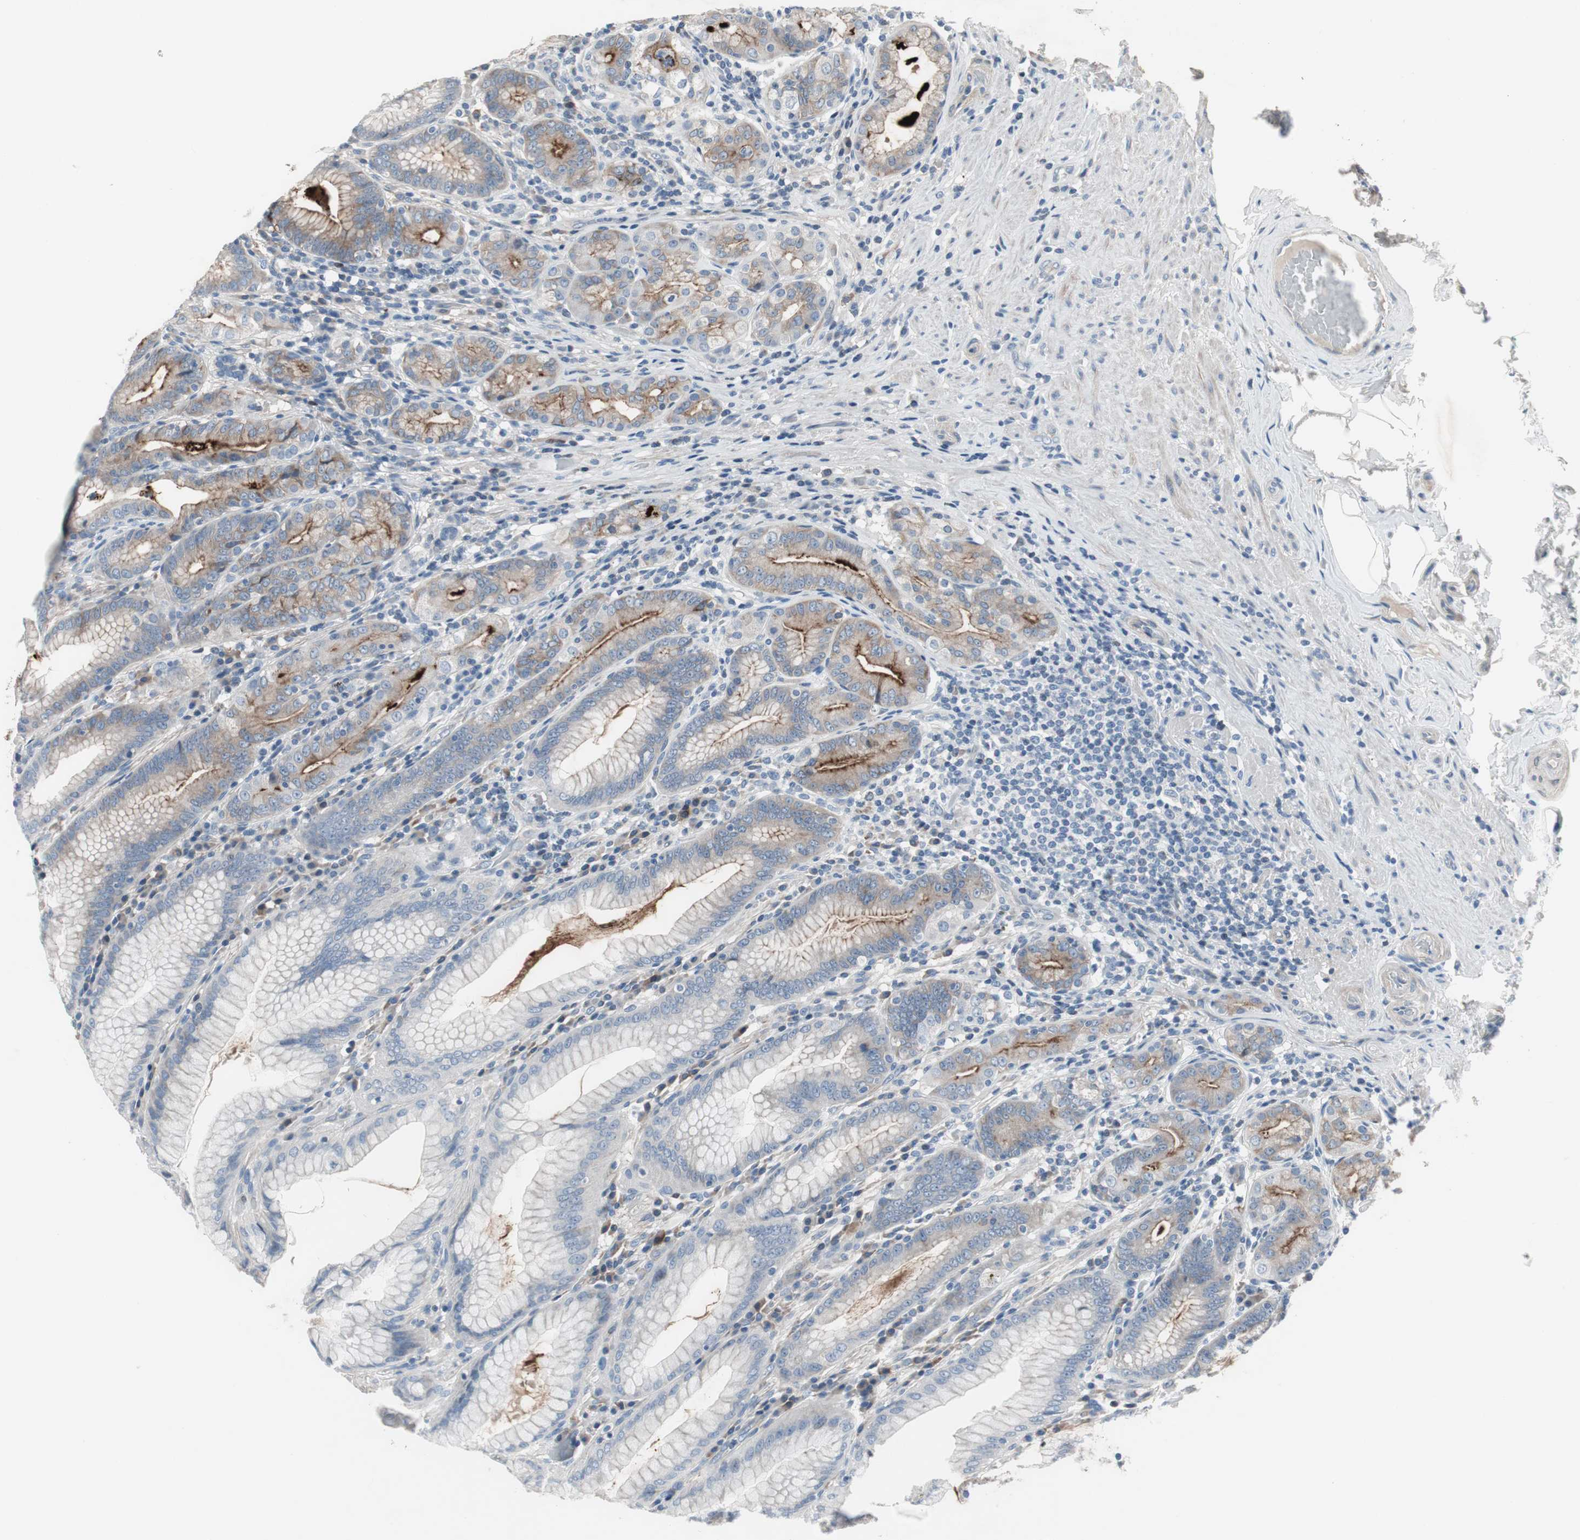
{"staining": {"intensity": "strong", "quantity": "<25%", "location": "cytoplasmic/membranous"}, "tissue": "stomach", "cell_type": "Glandular cells", "image_type": "normal", "snomed": [{"axis": "morphology", "description": "Normal tissue, NOS"}, {"axis": "topography", "description": "Stomach, lower"}], "caption": "Strong cytoplasmic/membranous positivity is present in about <25% of glandular cells in benign stomach. Ihc stains the protein in brown and the nuclei are stained blue.", "gene": "PIGR", "patient": {"sex": "female", "age": 76}}